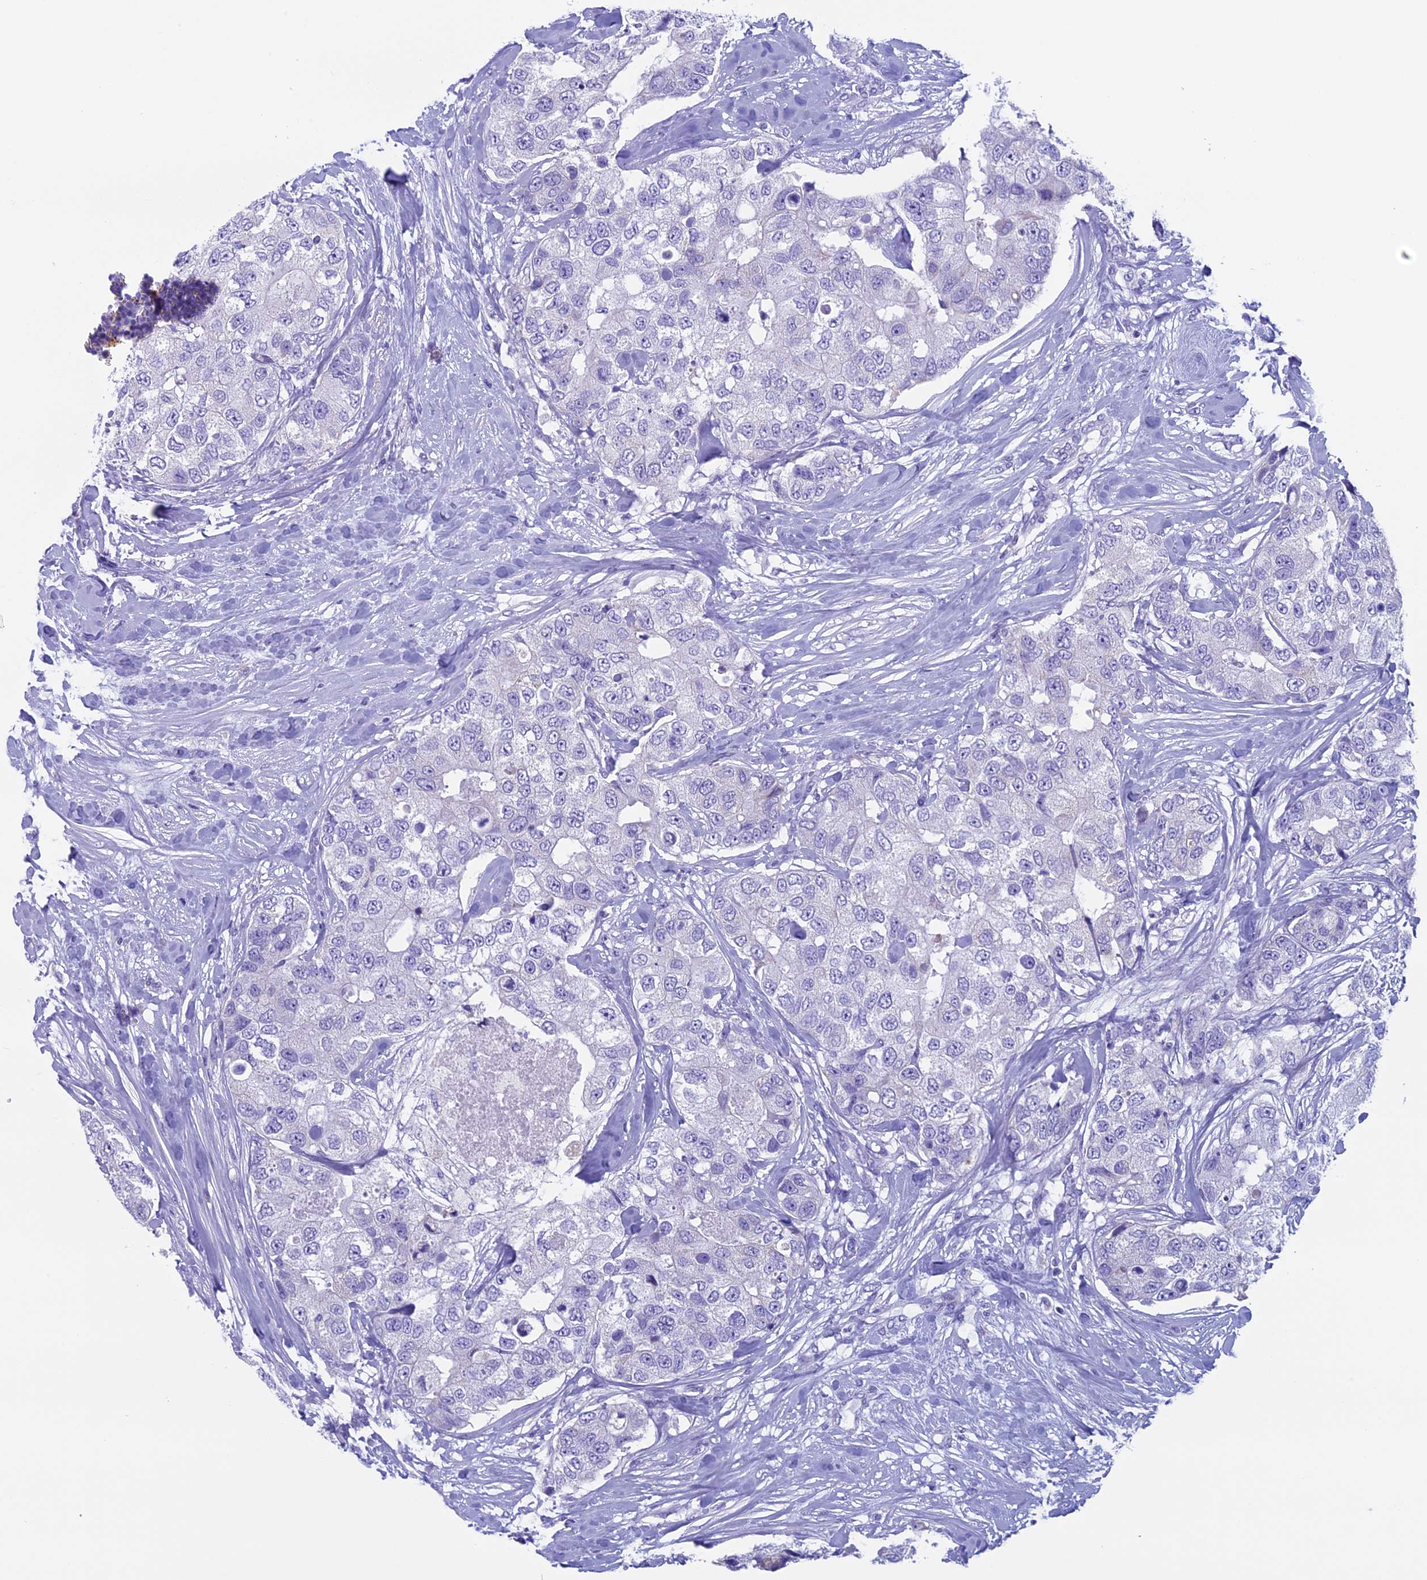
{"staining": {"intensity": "negative", "quantity": "none", "location": "none"}, "tissue": "breast cancer", "cell_type": "Tumor cells", "image_type": "cancer", "snomed": [{"axis": "morphology", "description": "Duct carcinoma"}, {"axis": "topography", "description": "Breast"}], "caption": "Micrograph shows no protein expression in tumor cells of breast cancer (invasive ductal carcinoma) tissue.", "gene": "ZNF563", "patient": {"sex": "female", "age": 62}}